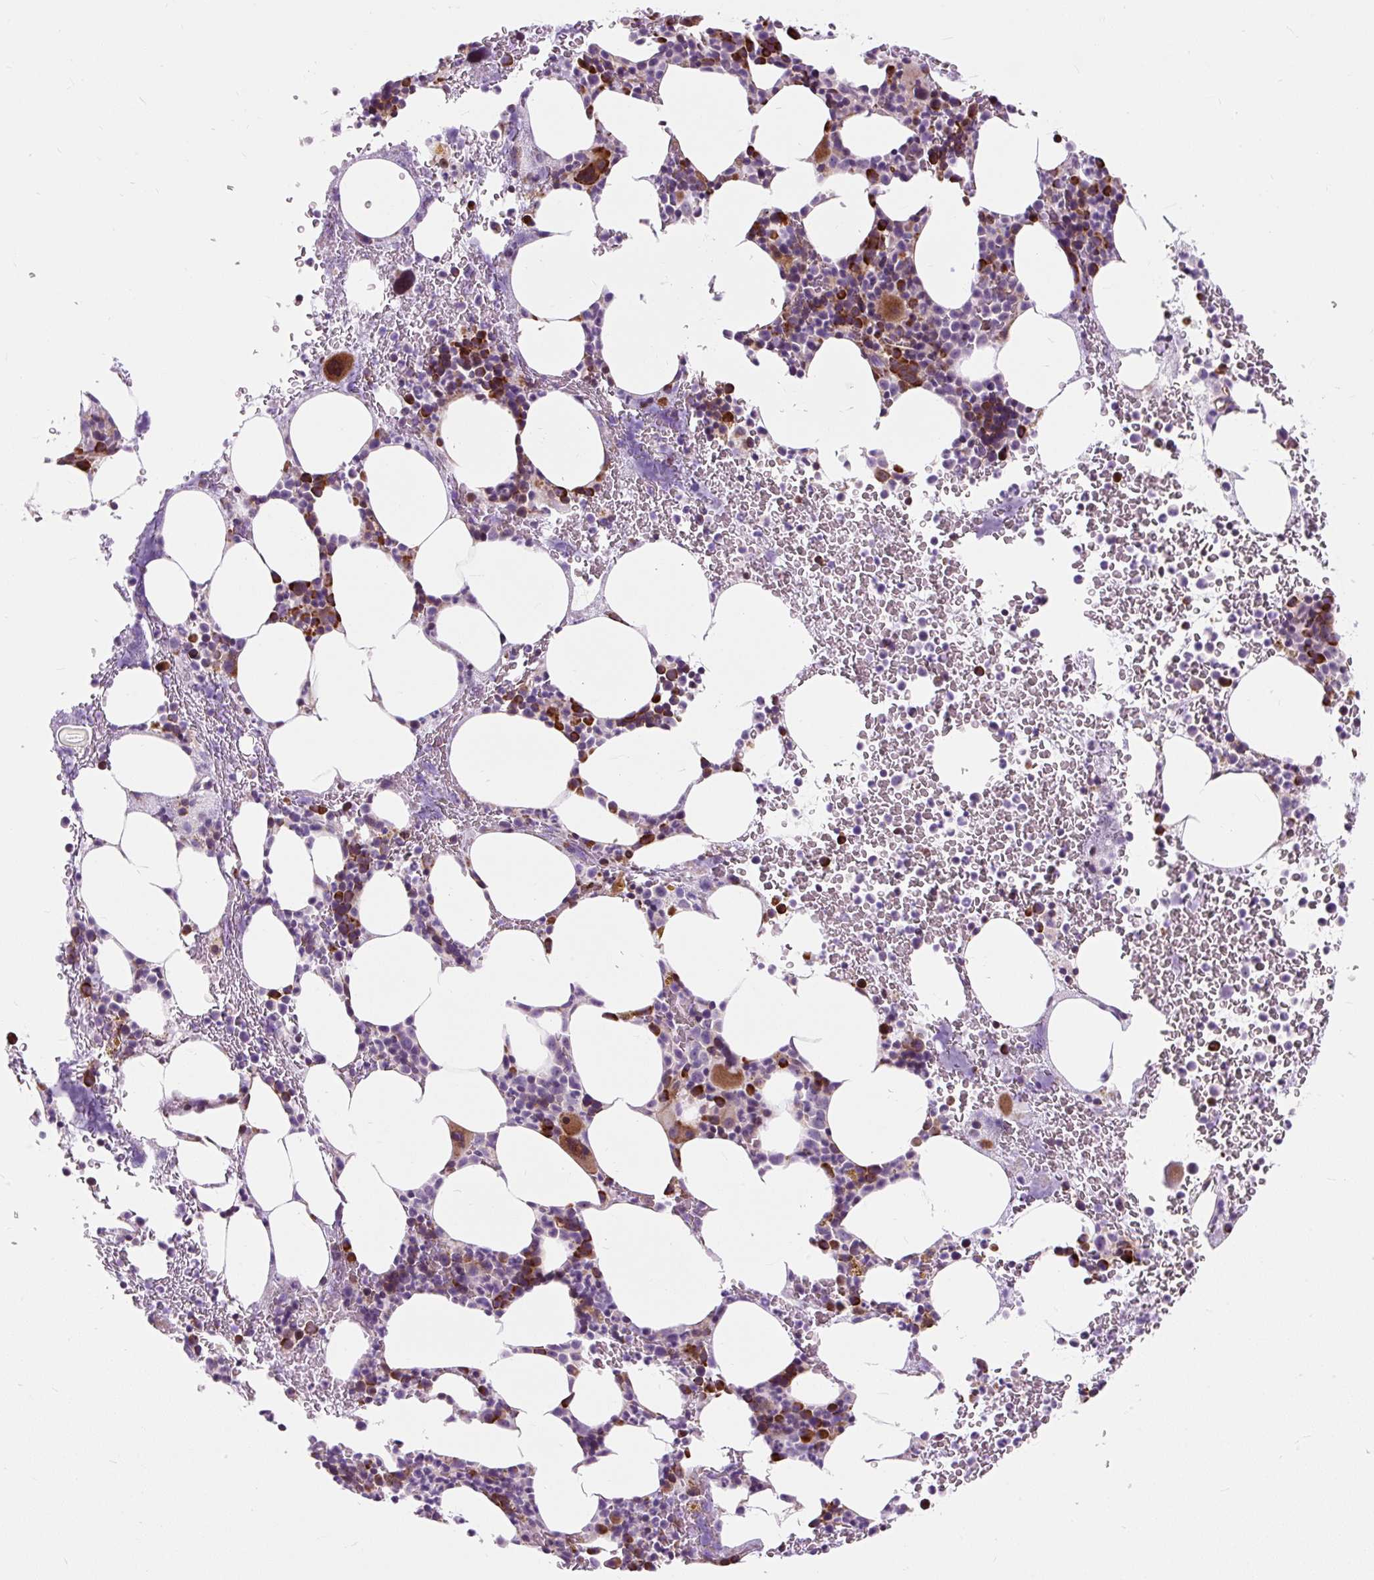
{"staining": {"intensity": "strong", "quantity": "<25%", "location": "cytoplasmic/membranous"}, "tissue": "bone marrow", "cell_type": "Hematopoietic cells", "image_type": "normal", "snomed": [{"axis": "morphology", "description": "Normal tissue, NOS"}, {"axis": "topography", "description": "Bone marrow"}], "caption": "Human bone marrow stained for a protein (brown) shows strong cytoplasmic/membranous positive positivity in approximately <25% of hematopoietic cells.", "gene": "CISD3", "patient": {"sex": "male", "age": 62}}